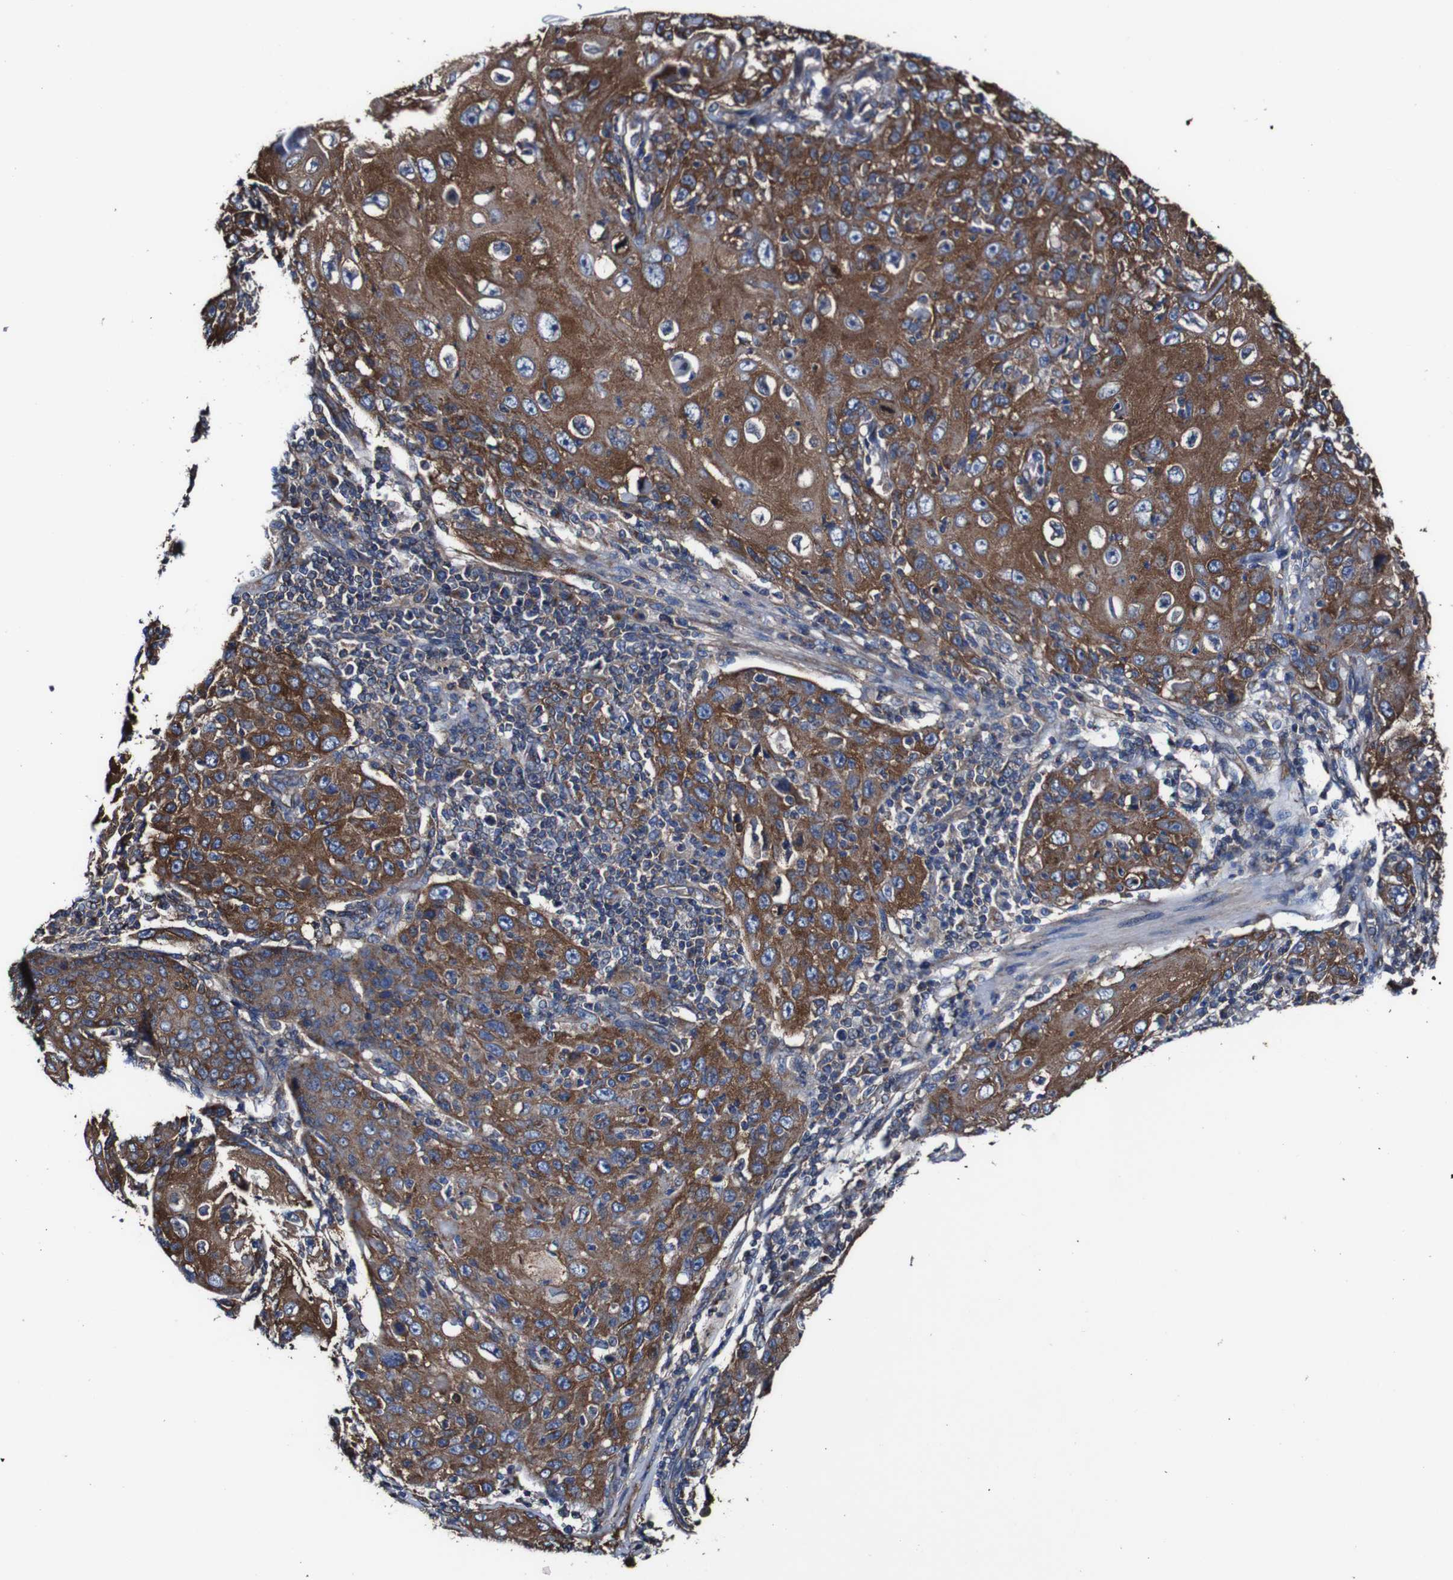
{"staining": {"intensity": "moderate", "quantity": ">75%", "location": "cytoplasmic/membranous"}, "tissue": "skin cancer", "cell_type": "Tumor cells", "image_type": "cancer", "snomed": [{"axis": "morphology", "description": "Squamous cell carcinoma, NOS"}, {"axis": "topography", "description": "Skin"}], "caption": "The micrograph reveals immunohistochemical staining of skin cancer (squamous cell carcinoma). There is moderate cytoplasmic/membranous staining is seen in about >75% of tumor cells.", "gene": "CSF1R", "patient": {"sex": "female", "age": 88}}